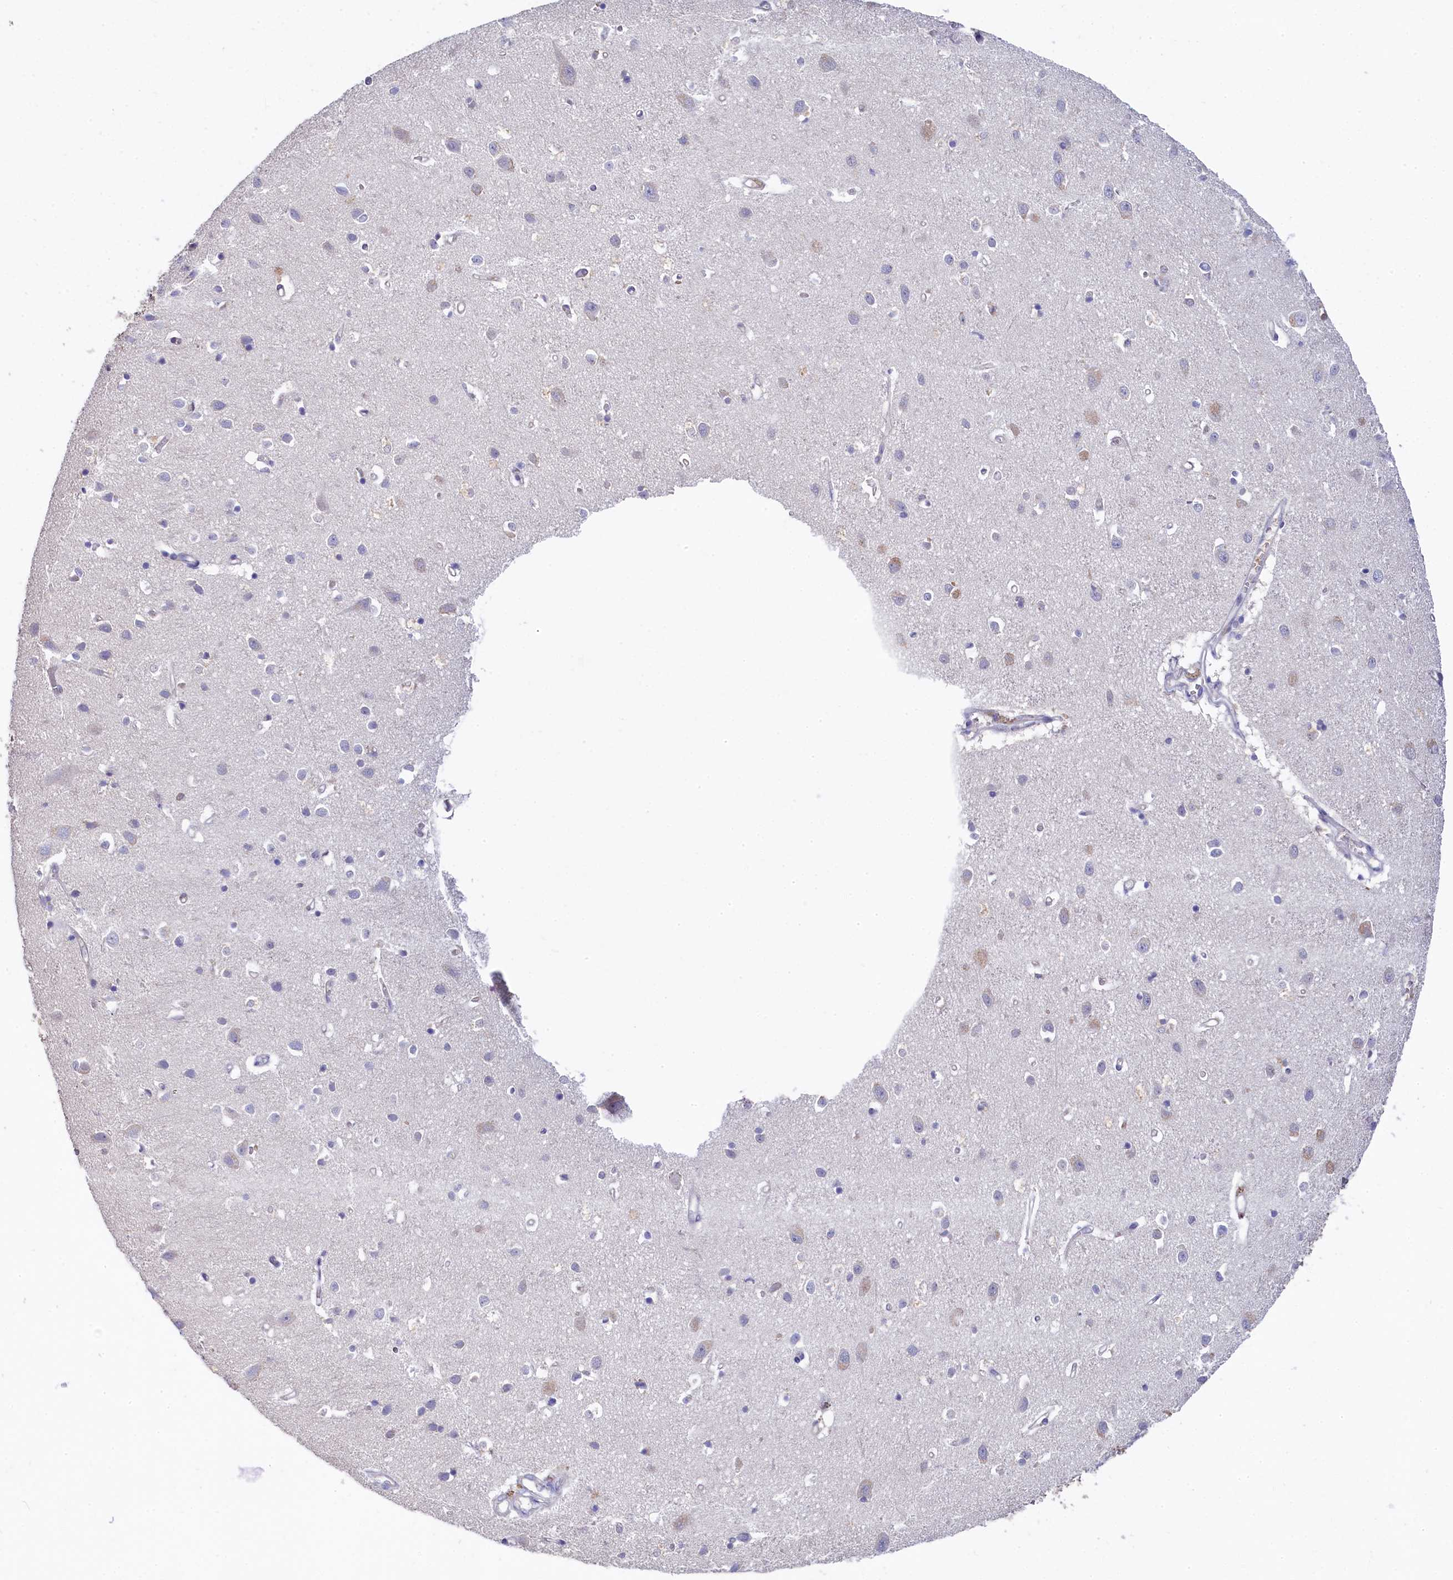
{"staining": {"intensity": "negative", "quantity": "none", "location": "none"}, "tissue": "cerebral cortex", "cell_type": "Endothelial cells", "image_type": "normal", "snomed": [{"axis": "morphology", "description": "Normal tissue, NOS"}, {"axis": "topography", "description": "Cerebral cortex"}], "caption": "Cerebral cortex was stained to show a protein in brown. There is no significant positivity in endothelial cells. The staining was performed using DAB to visualize the protein expression in brown, while the nuclei were stained in blue with hematoxylin (Magnification: 20x).", "gene": "C11orf54", "patient": {"sex": "female", "age": 64}}